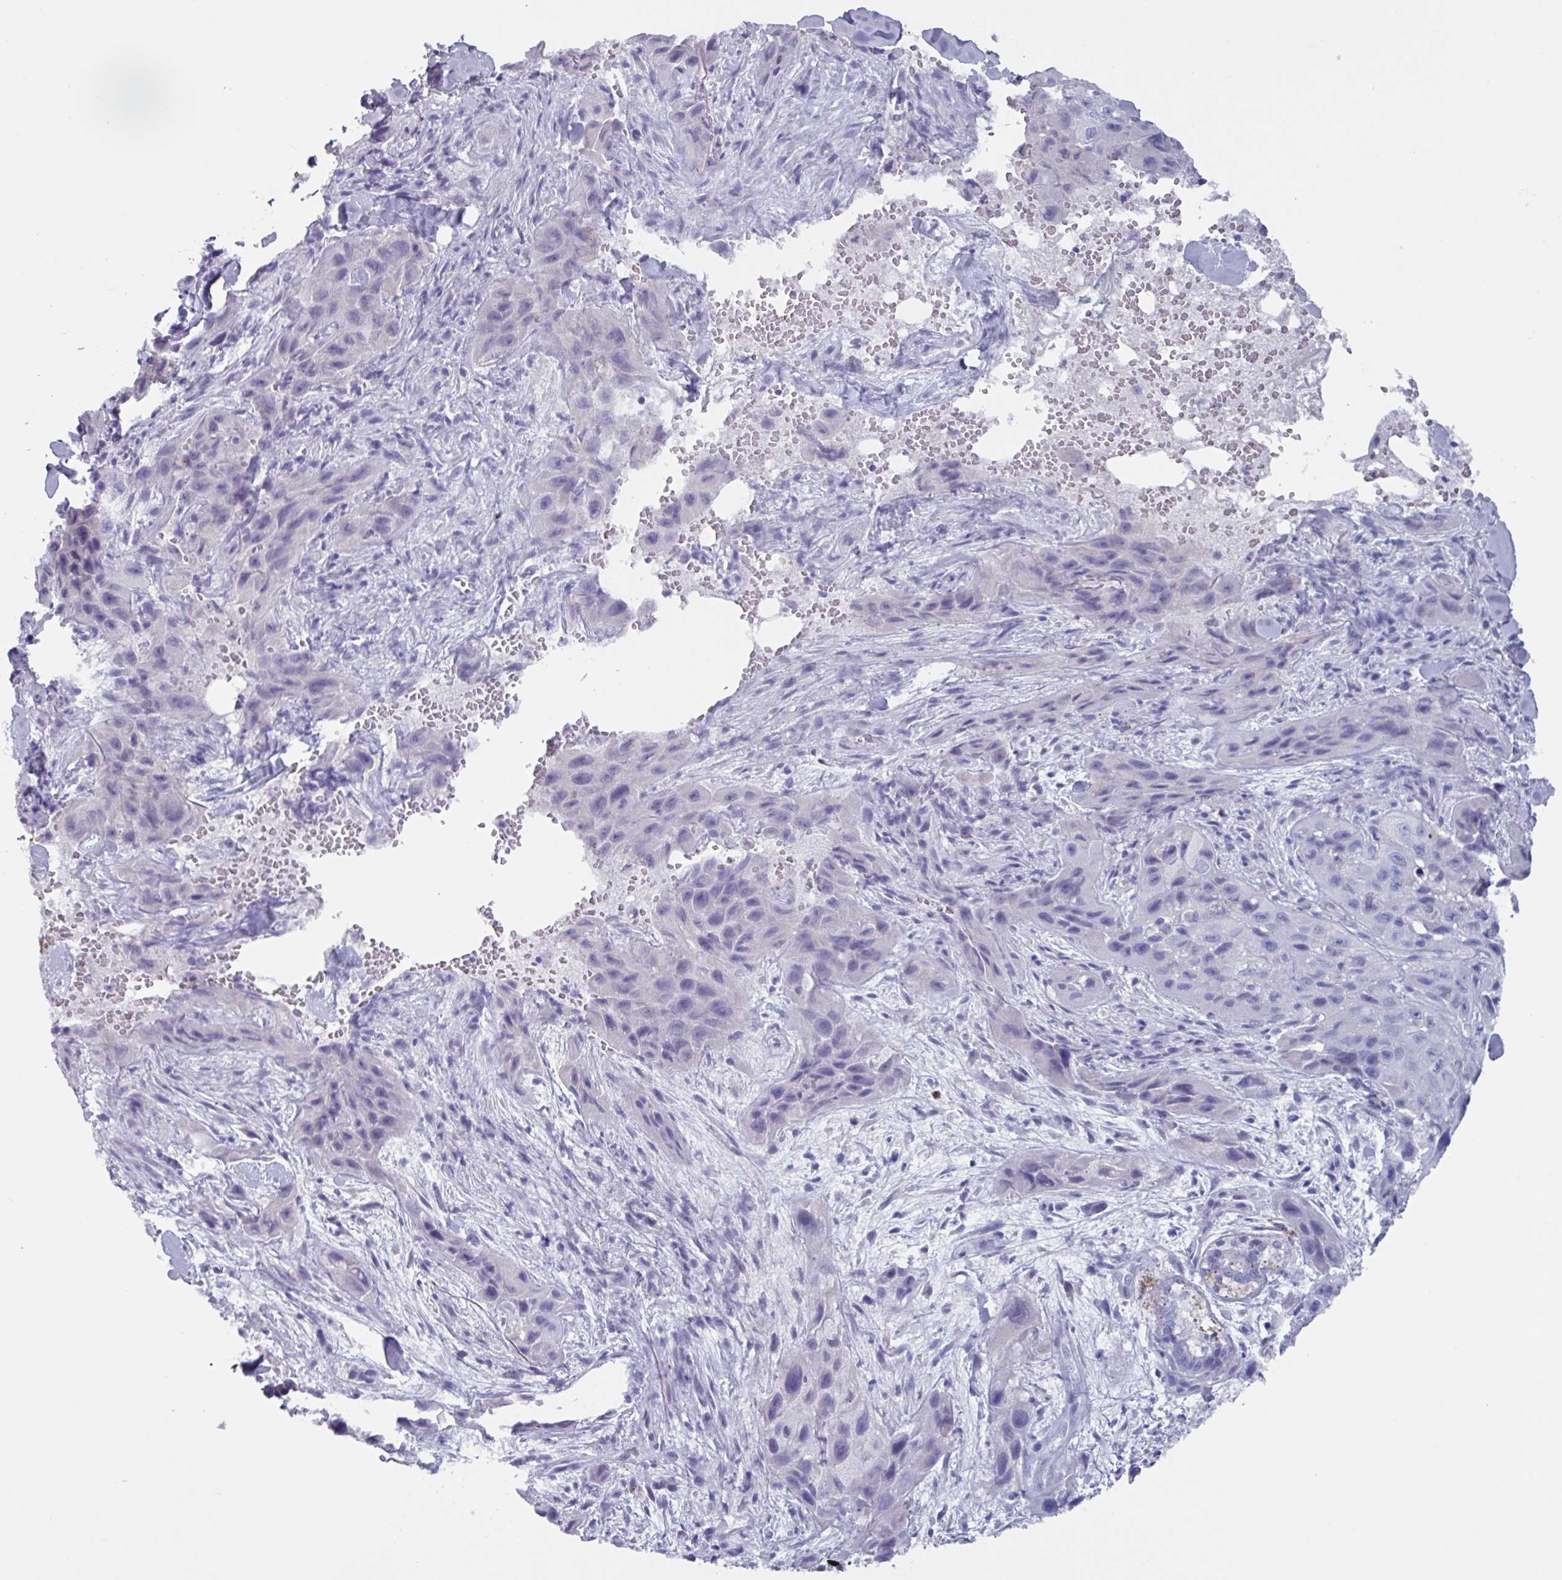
{"staining": {"intensity": "negative", "quantity": "none", "location": "none"}, "tissue": "skin cancer", "cell_type": "Tumor cells", "image_type": "cancer", "snomed": [{"axis": "morphology", "description": "Squamous cell carcinoma, NOS"}, {"axis": "topography", "description": "Skin"}, {"axis": "topography", "description": "Subcutis"}], "caption": "DAB immunohistochemical staining of skin cancer (squamous cell carcinoma) reveals no significant expression in tumor cells.", "gene": "OR2T10", "patient": {"sex": "male", "age": 73}}